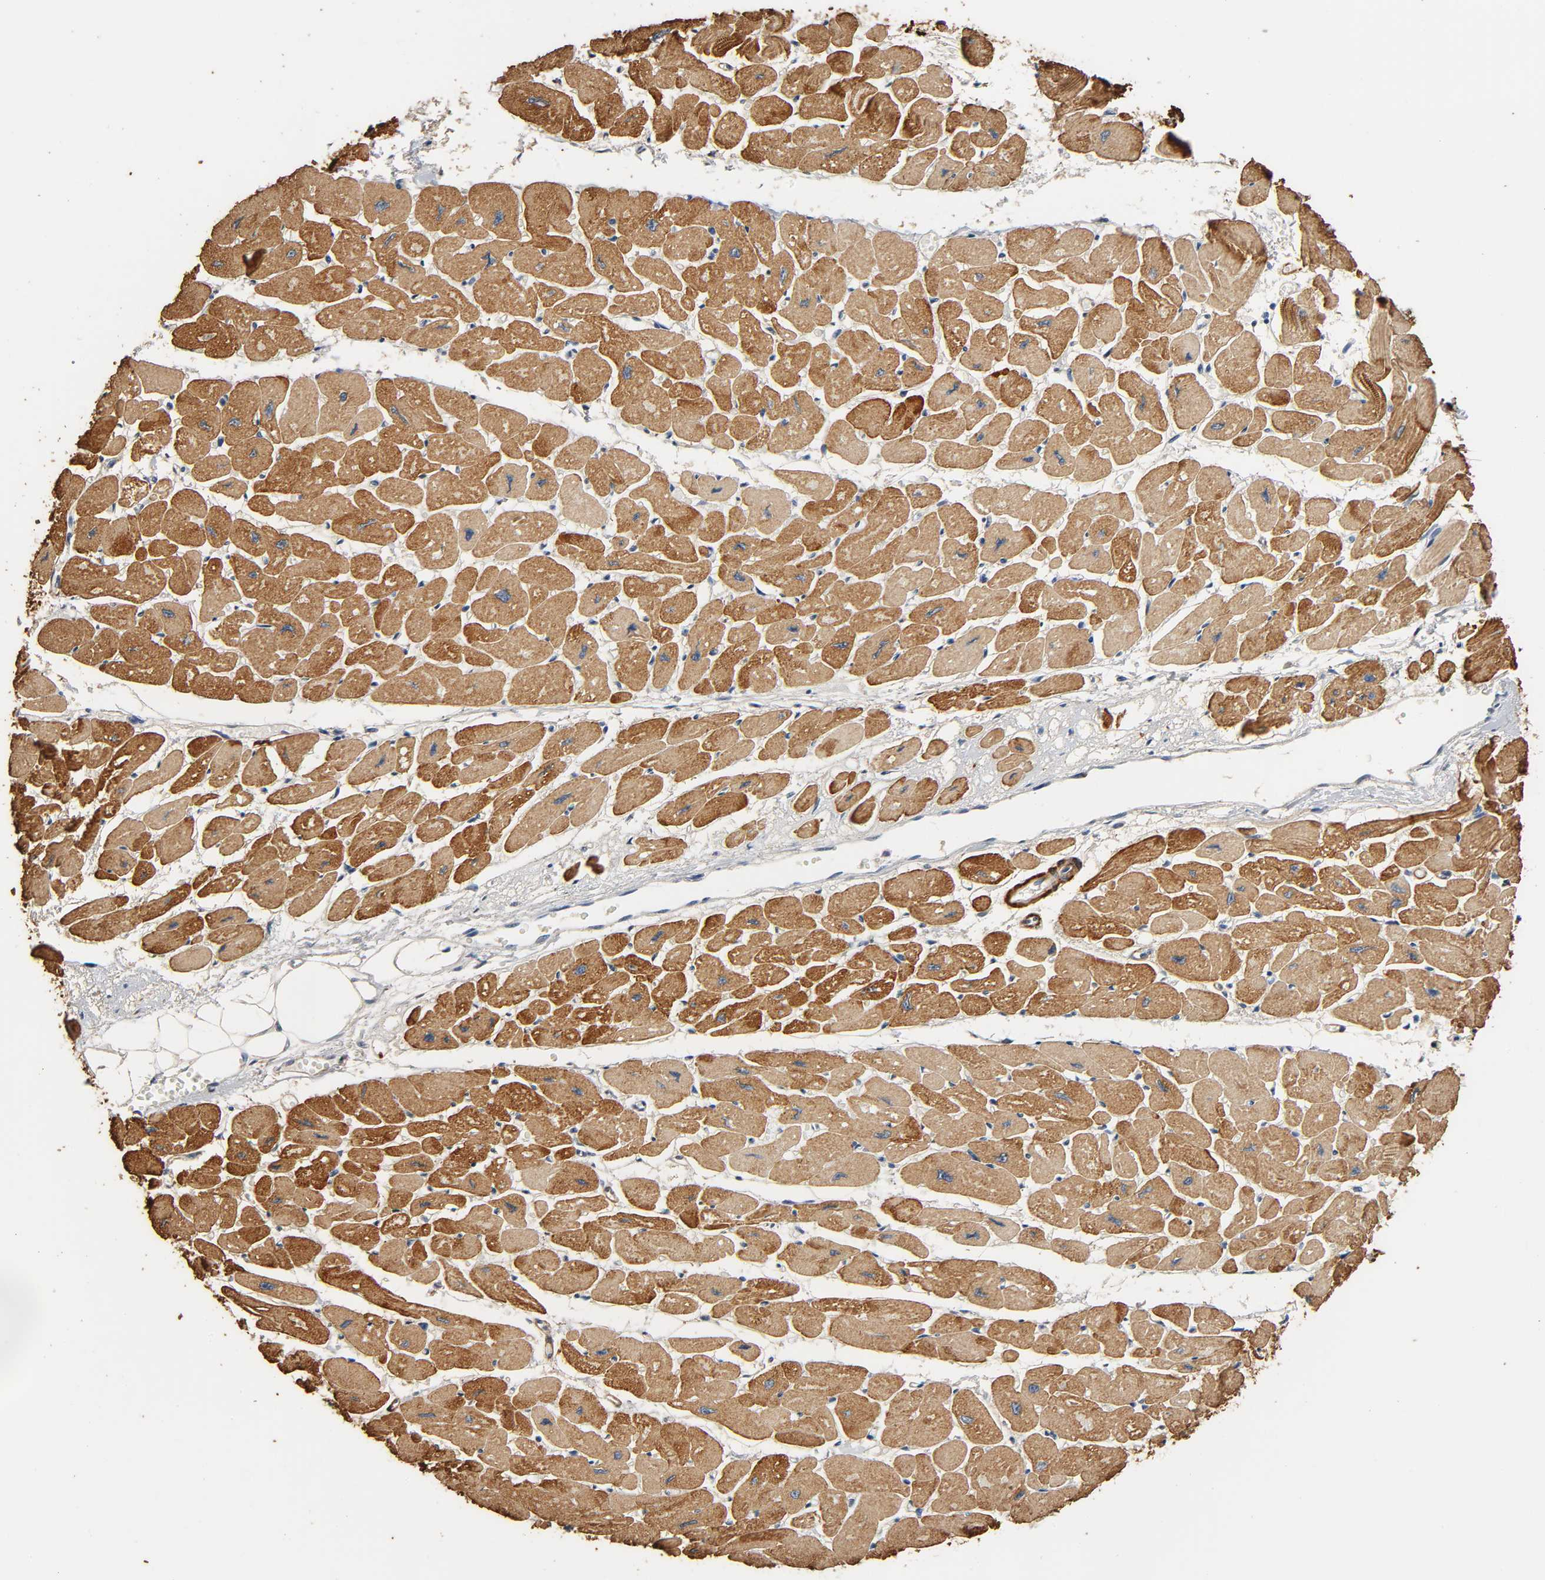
{"staining": {"intensity": "strong", "quantity": ">75%", "location": "cytoplasmic/membranous"}, "tissue": "heart muscle", "cell_type": "Cardiomyocytes", "image_type": "normal", "snomed": [{"axis": "morphology", "description": "Normal tissue, NOS"}, {"axis": "topography", "description": "Heart"}], "caption": "High-power microscopy captured an immunohistochemistry micrograph of unremarkable heart muscle, revealing strong cytoplasmic/membranous staining in about >75% of cardiomyocytes. The staining was performed using DAB (3,3'-diaminobenzidine) to visualize the protein expression in brown, while the nuclei were stained in blue with hematoxylin (Magnification: 20x).", "gene": "GSTA1", "patient": {"sex": "female", "age": 54}}